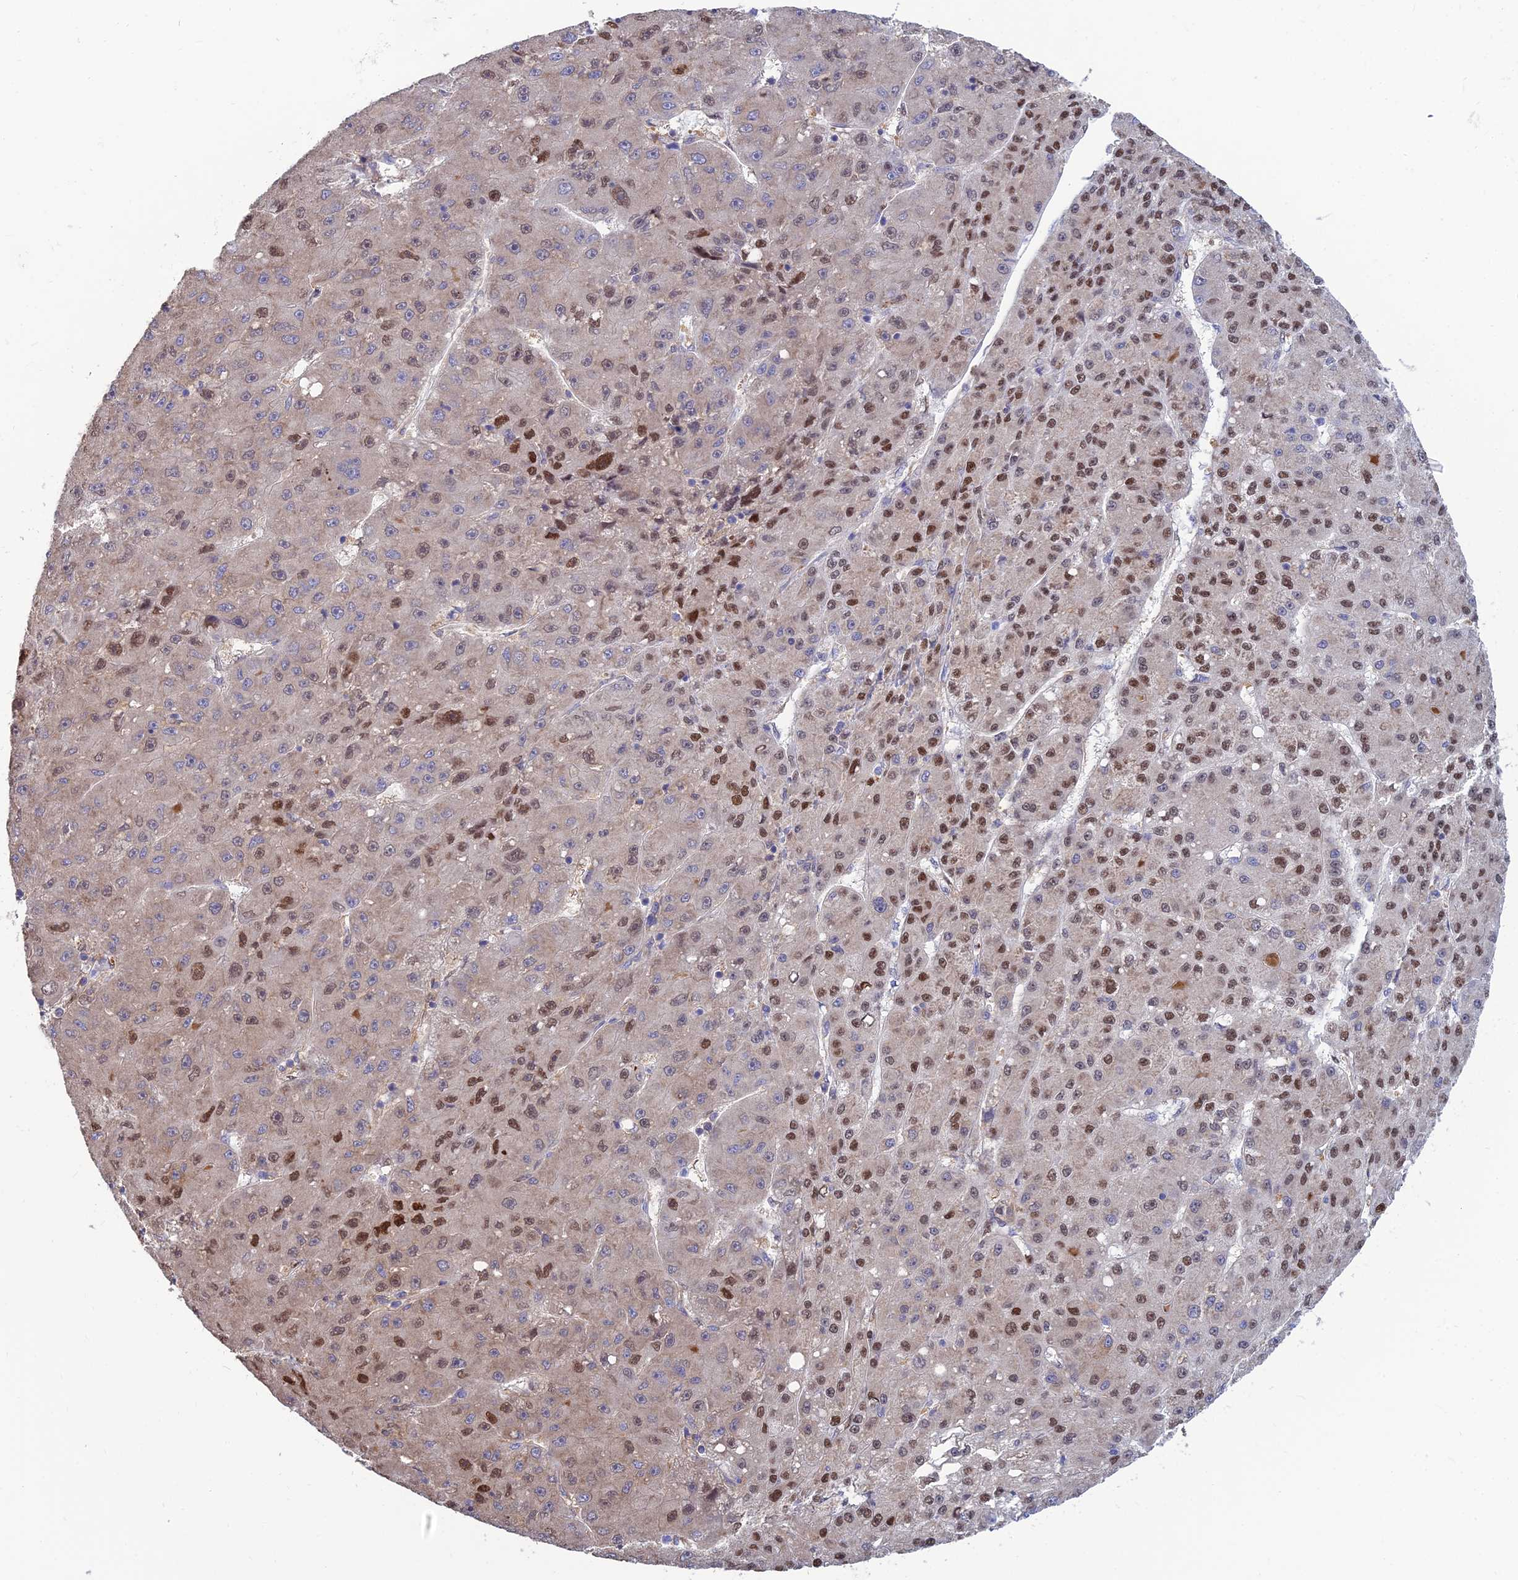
{"staining": {"intensity": "strong", "quantity": "25%-75%", "location": "nuclear"}, "tissue": "liver cancer", "cell_type": "Tumor cells", "image_type": "cancer", "snomed": [{"axis": "morphology", "description": "Carcinoma, Hepatocellular, NOS"}, {"axis": "topography", "description": "Liver"}], "caption": "Liver cancer stained with a brown dye exhibits strong nuclear positive positivity in about 25%-75% of tumor cells.", "gene": "DNPEP", "patient": {"sex": "male", "age": 67}}